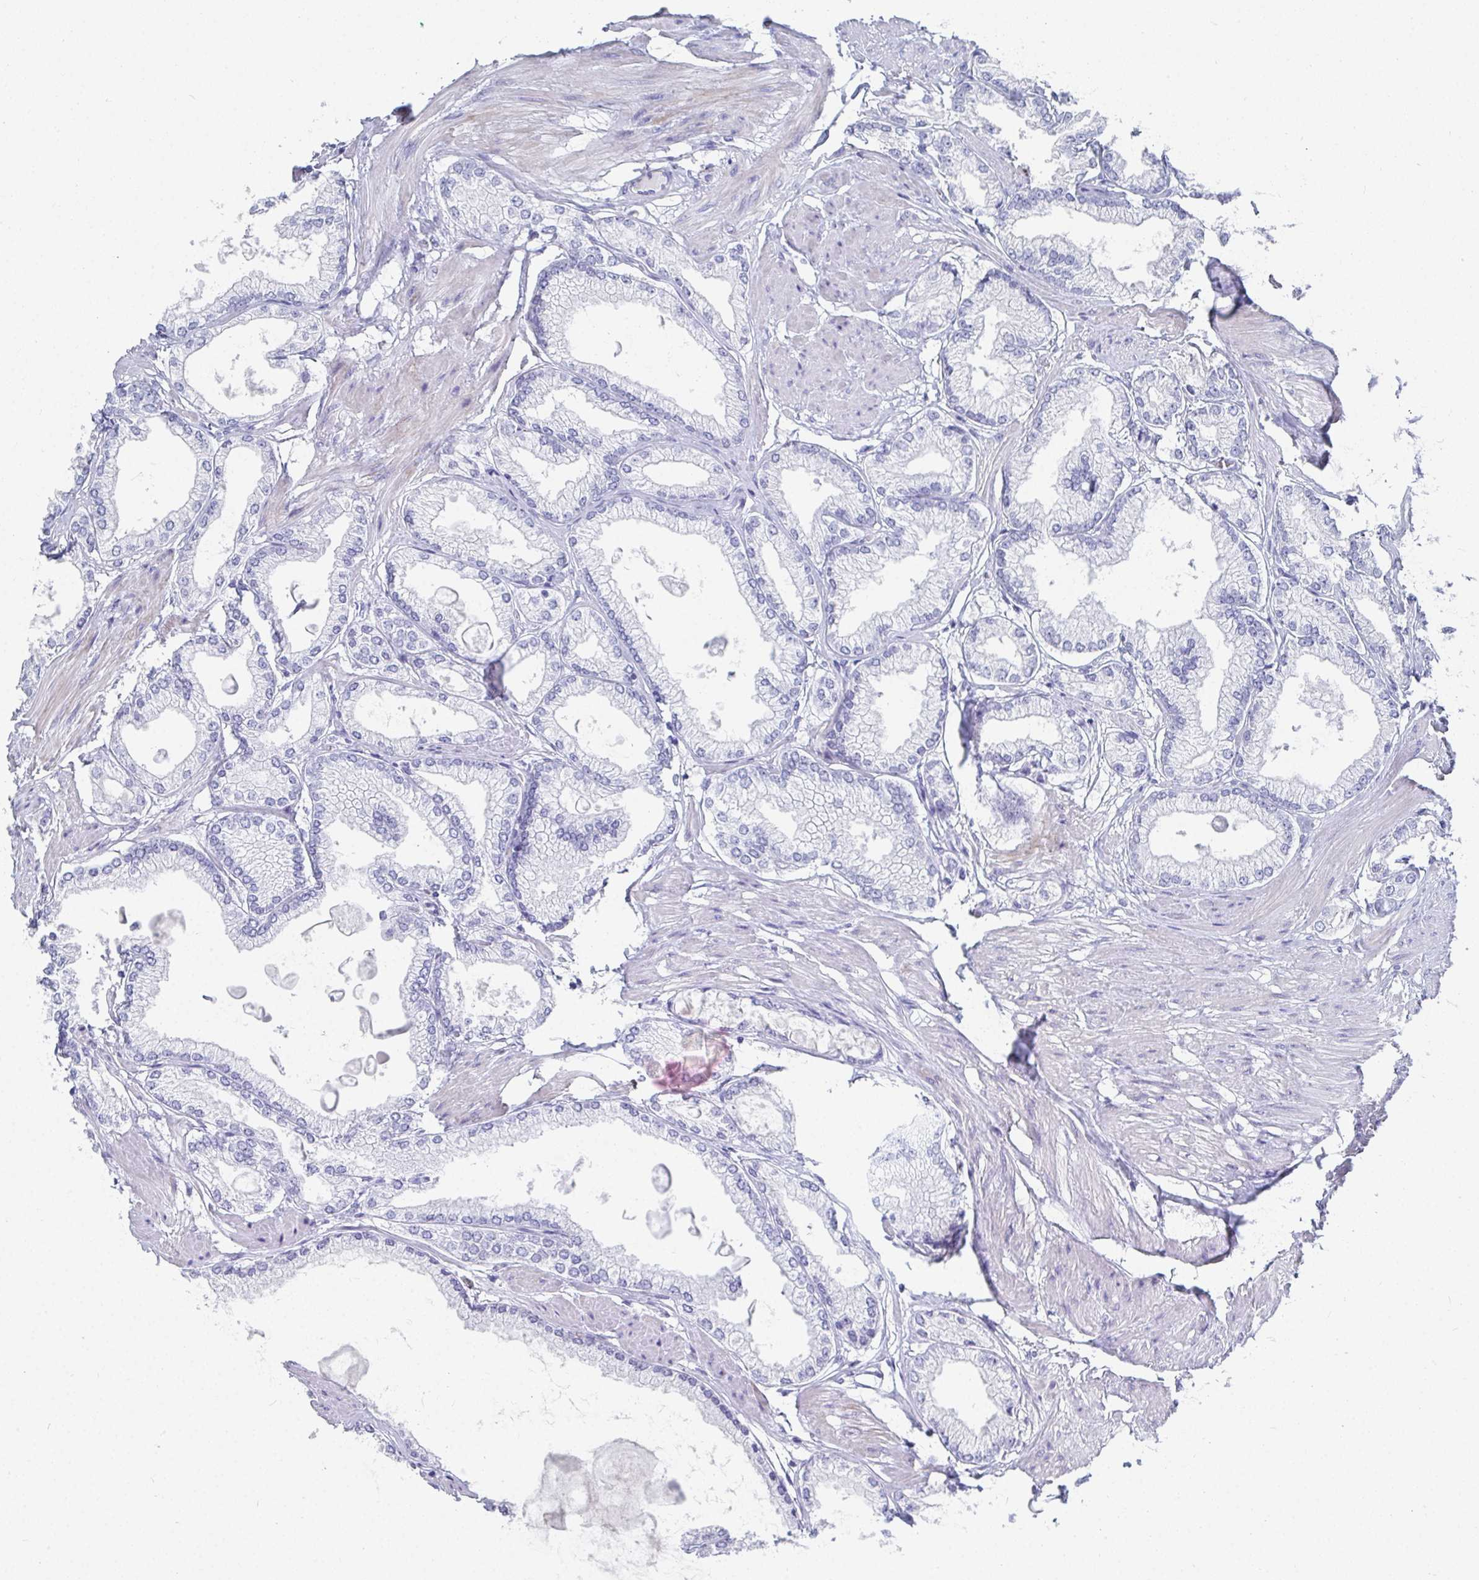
{"staining": {"intensity": "negative", "quantity": "none", "location": "none"}, "tissue": "prostate cancer", "cell_type": "Tumor cells", "image_type": "cancer", "snomed": [{"axis": "morphology", "description": "Adenocarcinoma, High grade"}, {"axis": "topography", "description": "Prostate"}], "caption": "This is an IHC histopathology image of prostate cancer. There is no staining in tumor cells.", "gene": "GRIA1", "patient": {"sex": "male", "age": 68}}